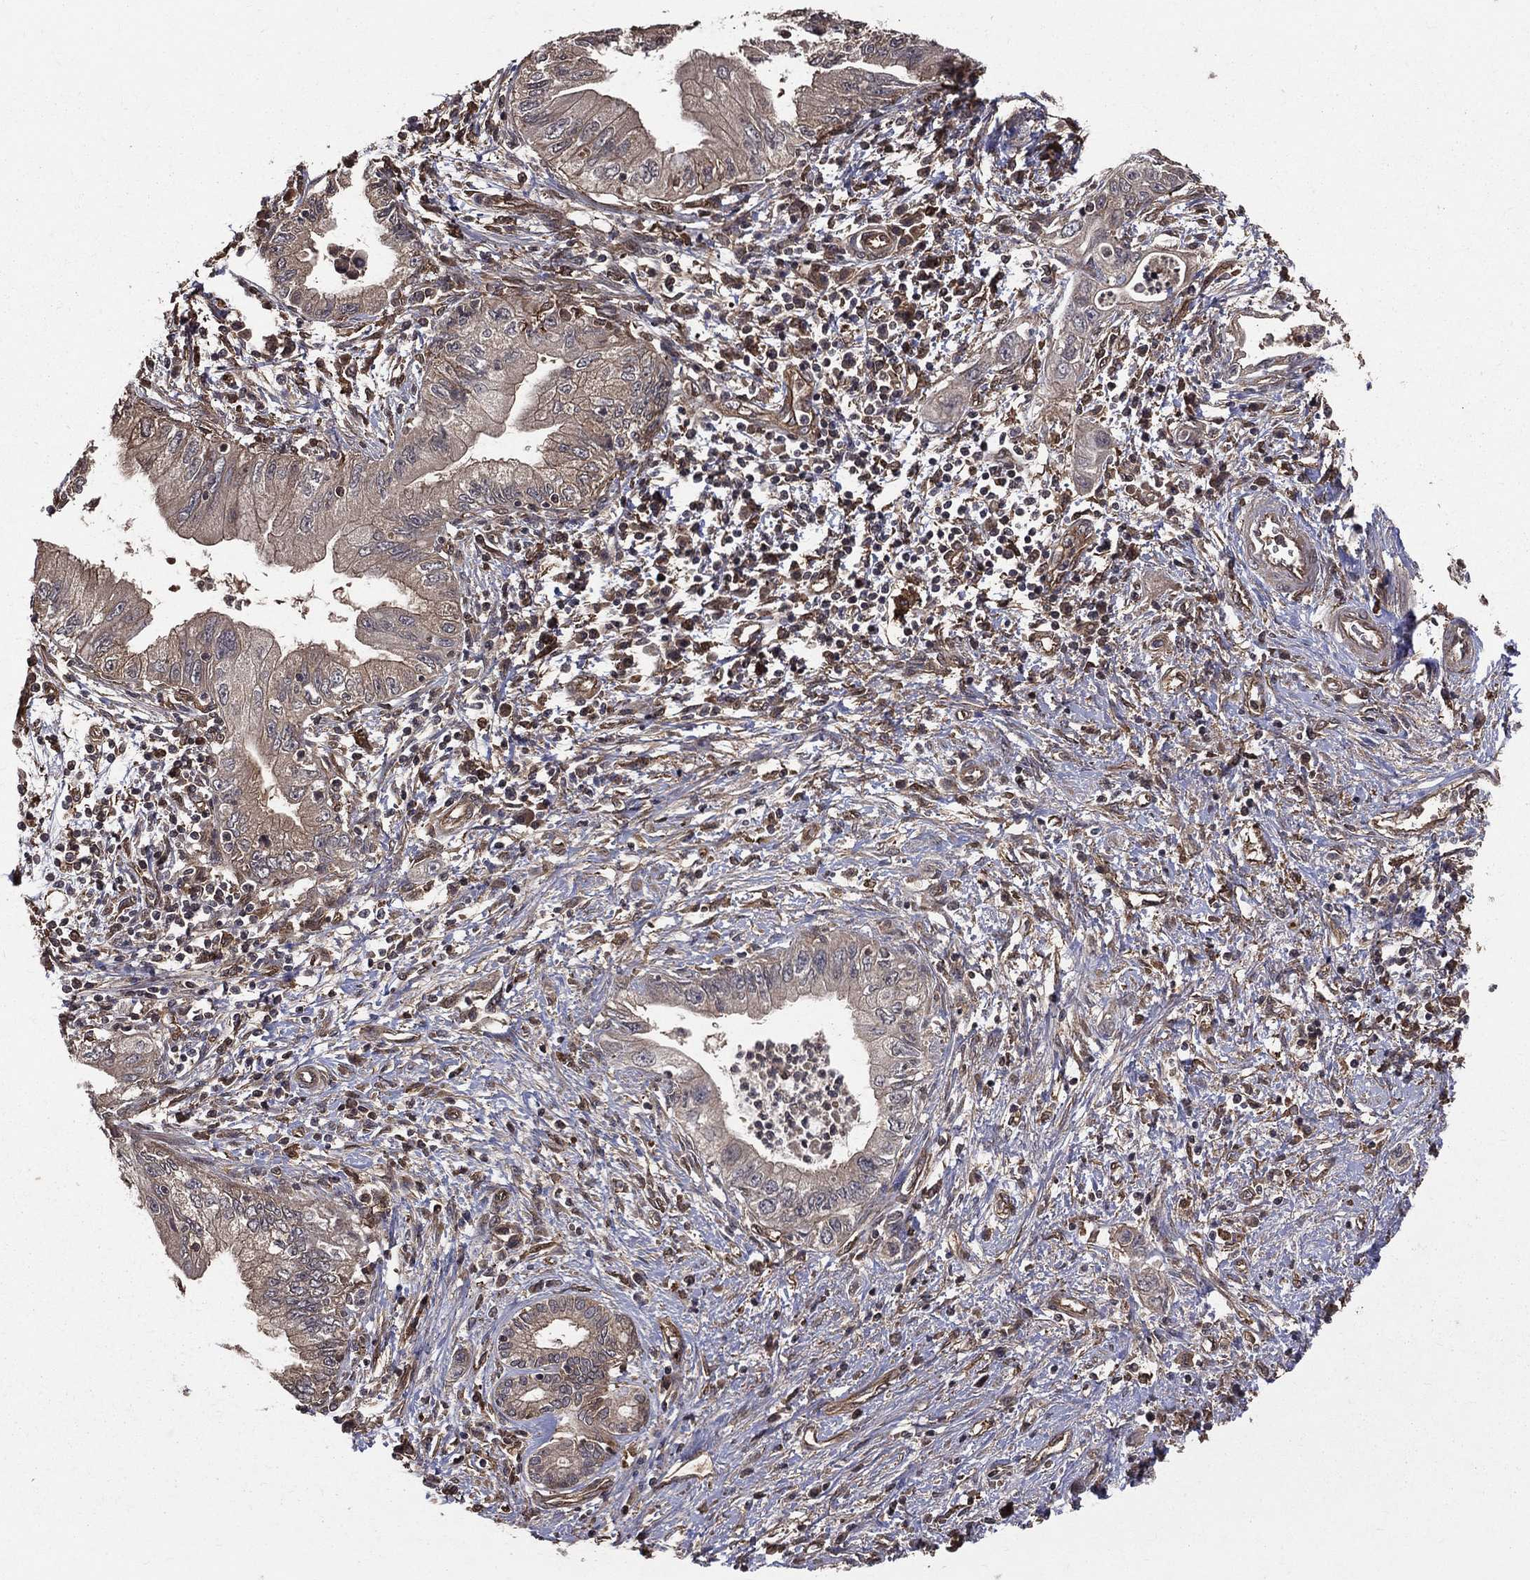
{"staining": {"intensity": "weak", "quantity": "<25%", "location": "cytoplasmic/membranous"}, "tissue": "pancreatic cancer", "cell_type": "Tumor cells", "image_type": "cancer", "snomed": [{"axis": "morphology", "description": "Adenocarcinoma, NOS"}, {"axis": "topography", "description": "Pancreas"}], "caption": "Immunohistochemical staining of pancreatic cancer reveals no significant expression in tumor cells. The staining was performed using DAB to visualize the protein expression in brown, while the nuclei were stained in blue with hematoxylin (Magnification: 20x).", "gene": "DPYSL2", "patient": {"sex": "female", "age": 73}}